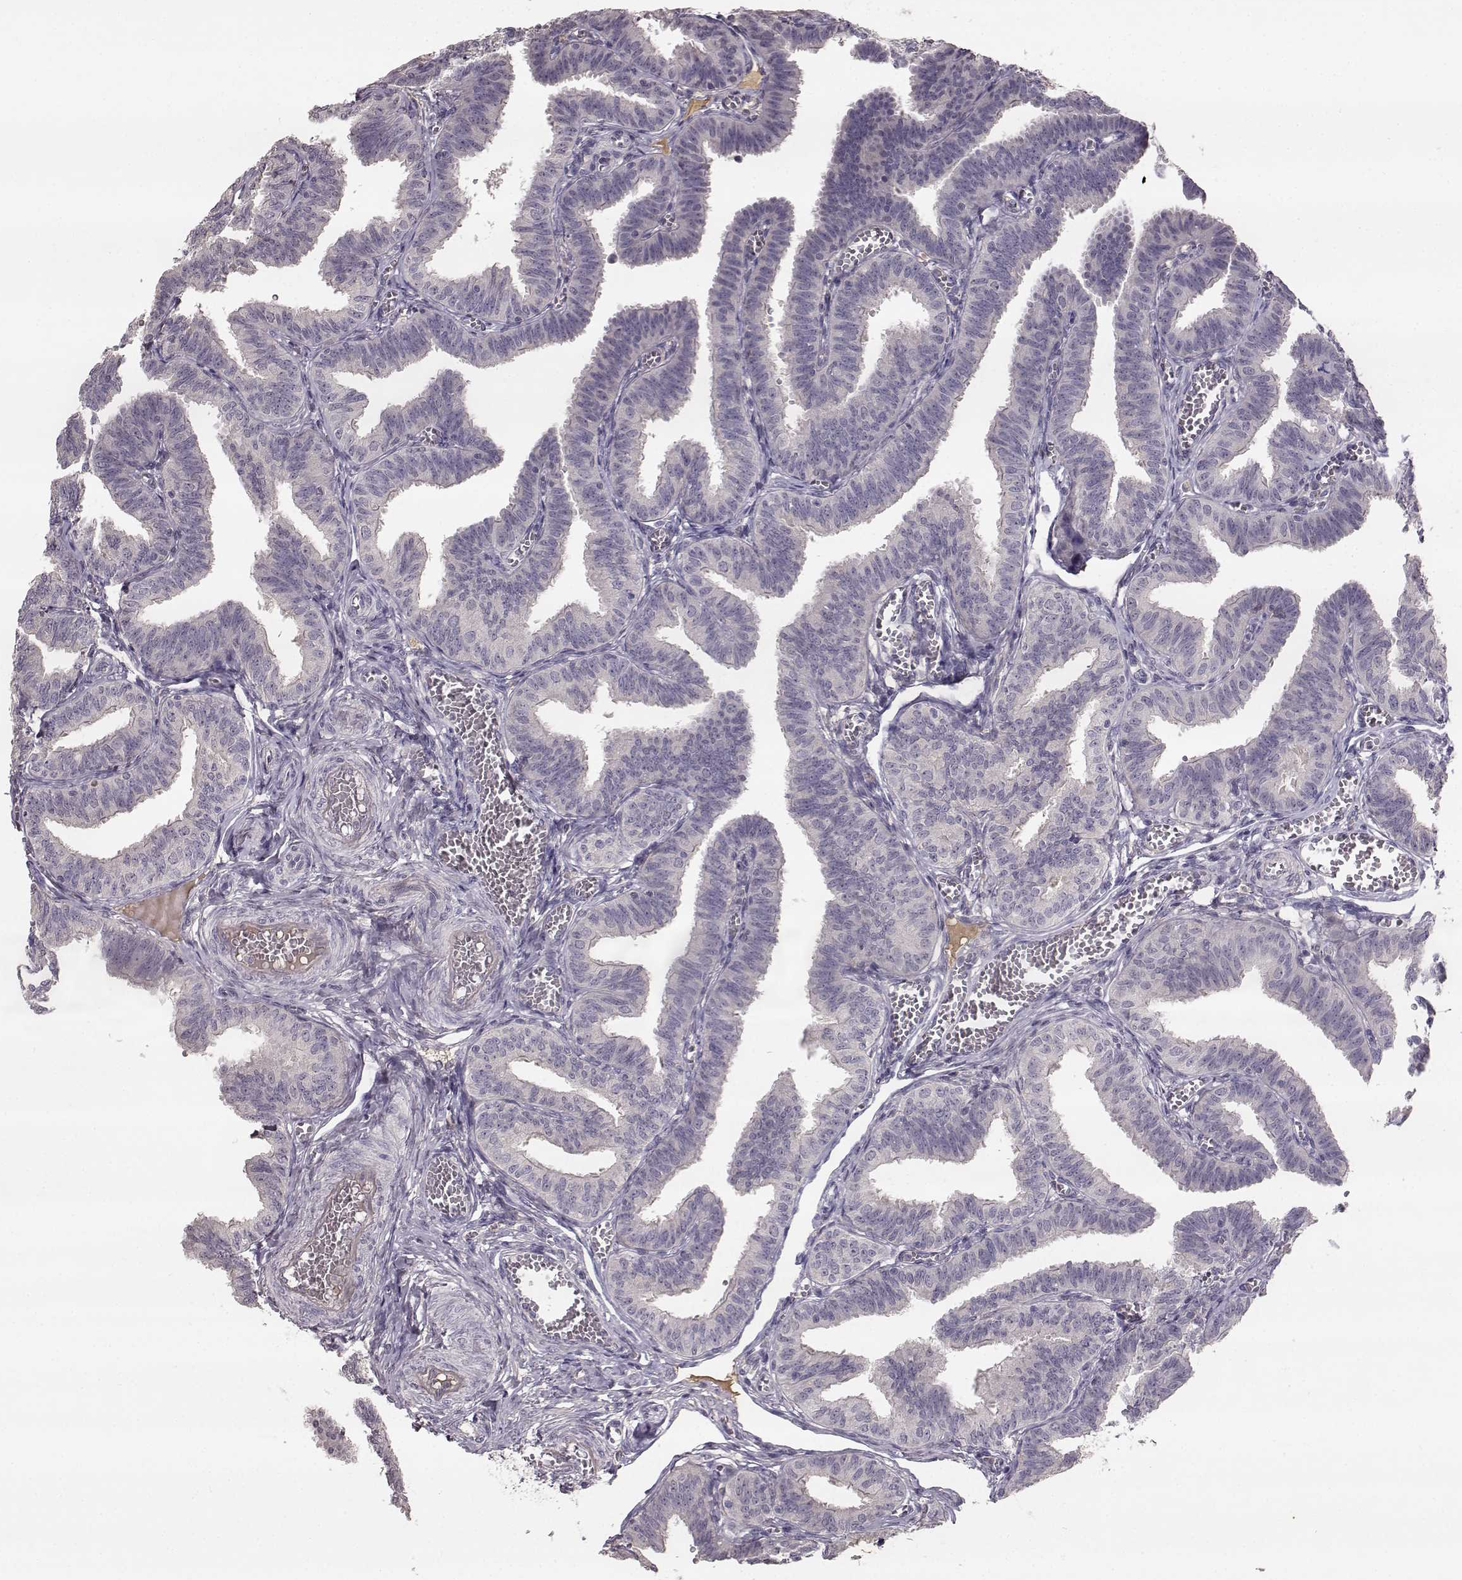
{"staining": {"intensity": "negative", "quantity": "none", "location": "none"}, "tissue": "fallopian tube", "cell_type": "Glandular cells", "image_type": "normal", "snomed": [{"axis": "morphology", "description": "Normal tissue, NOS"}, {"axis": "topography", "description": "Fallopian tube"}], "caption": "DAB (3,3'-diaminobenzidine) immunohistochemical staining of benign human fallopian tube shows no significant expression in glandular cells.", "gene": "YJEFN3", "patient": {"sex": "female", "age": 25}}